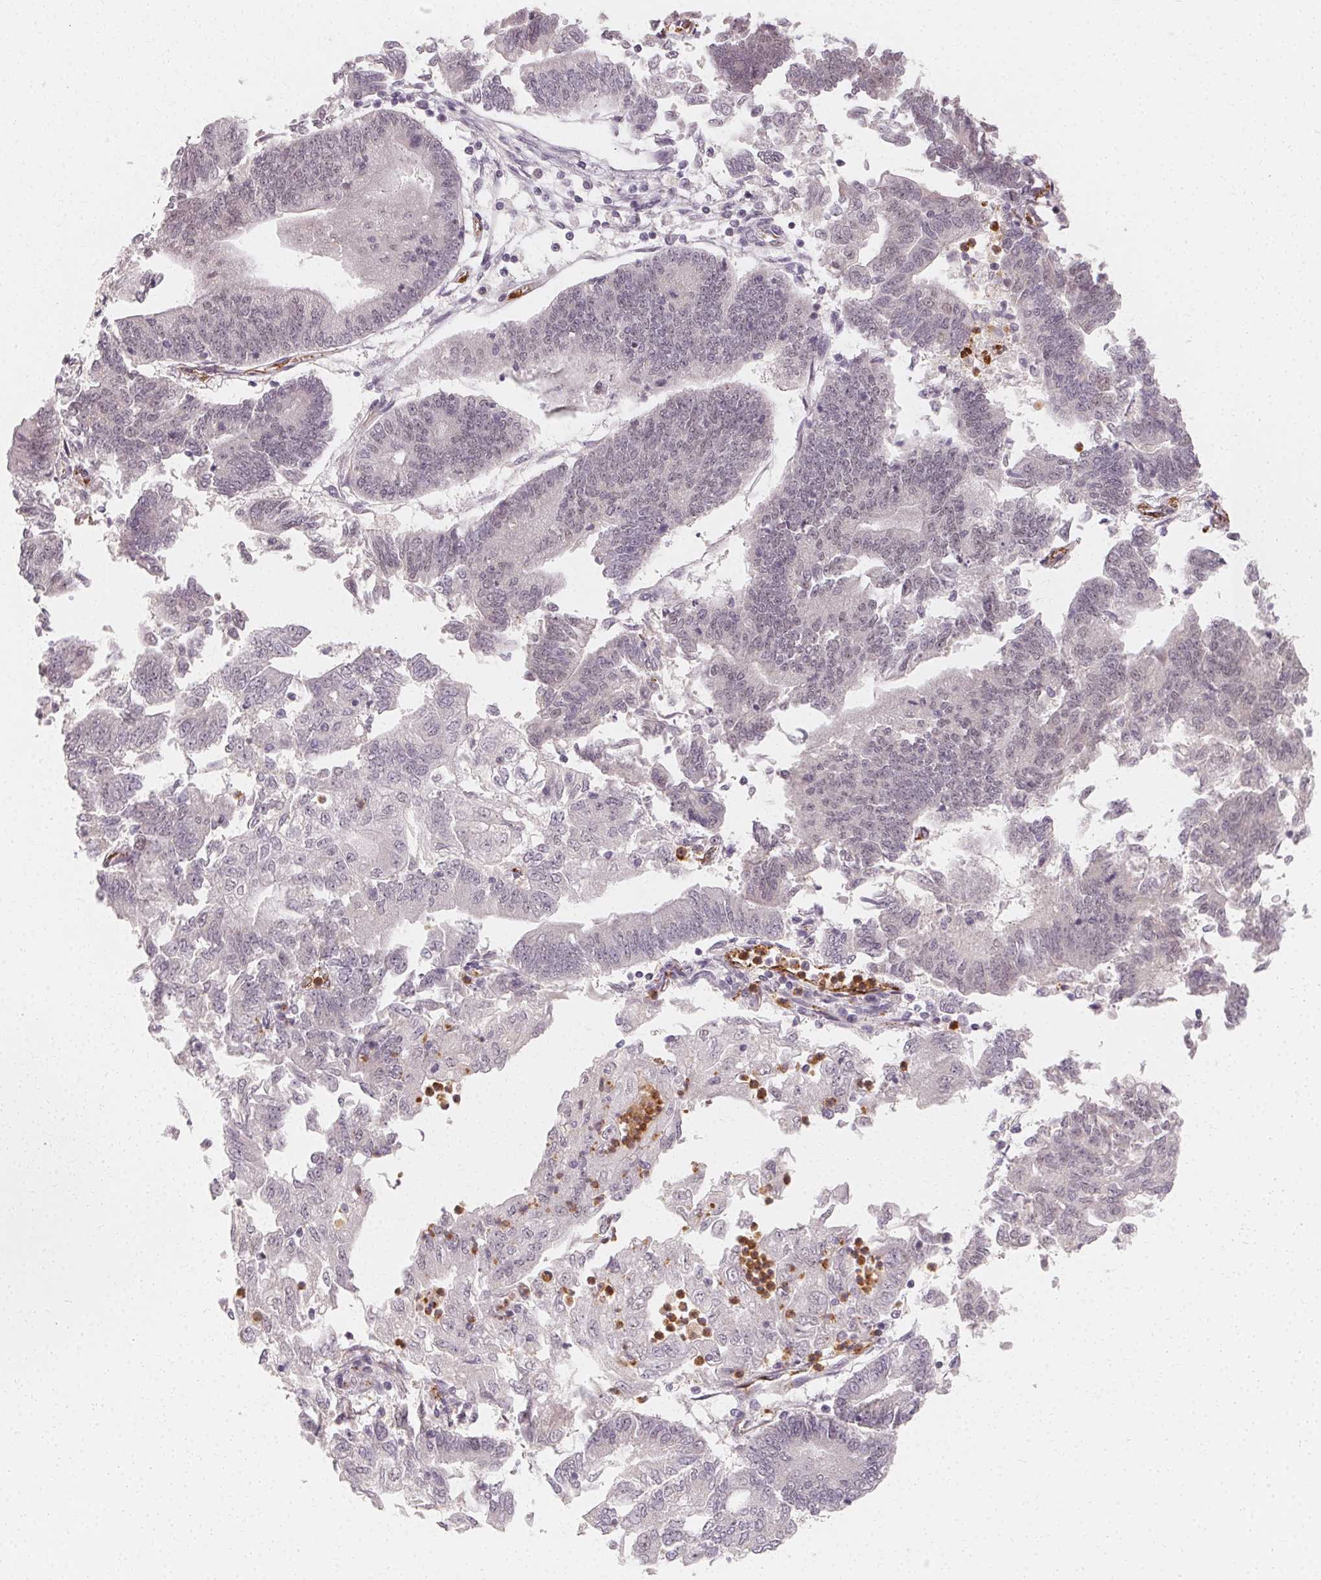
{"staining": {"intensity": "negative", "quantity": "none", "location": "none"}, "tissue": "endometrial cancer", "cell_type": "Tumor cells", "image_type": "cancer", "snomed": [{"axis": "morphology", "description": "Adenocarcinoma, NOS"}, {"axis": "topography", "description": "Endometrium"}], "caption": "Human endometrial cancer (adenocarcinoma) stained for a protein using IHC shows no positivity in tumor cells.", "gene": "CLCNKB", "patient": {"sex": "female", "age": 70}}